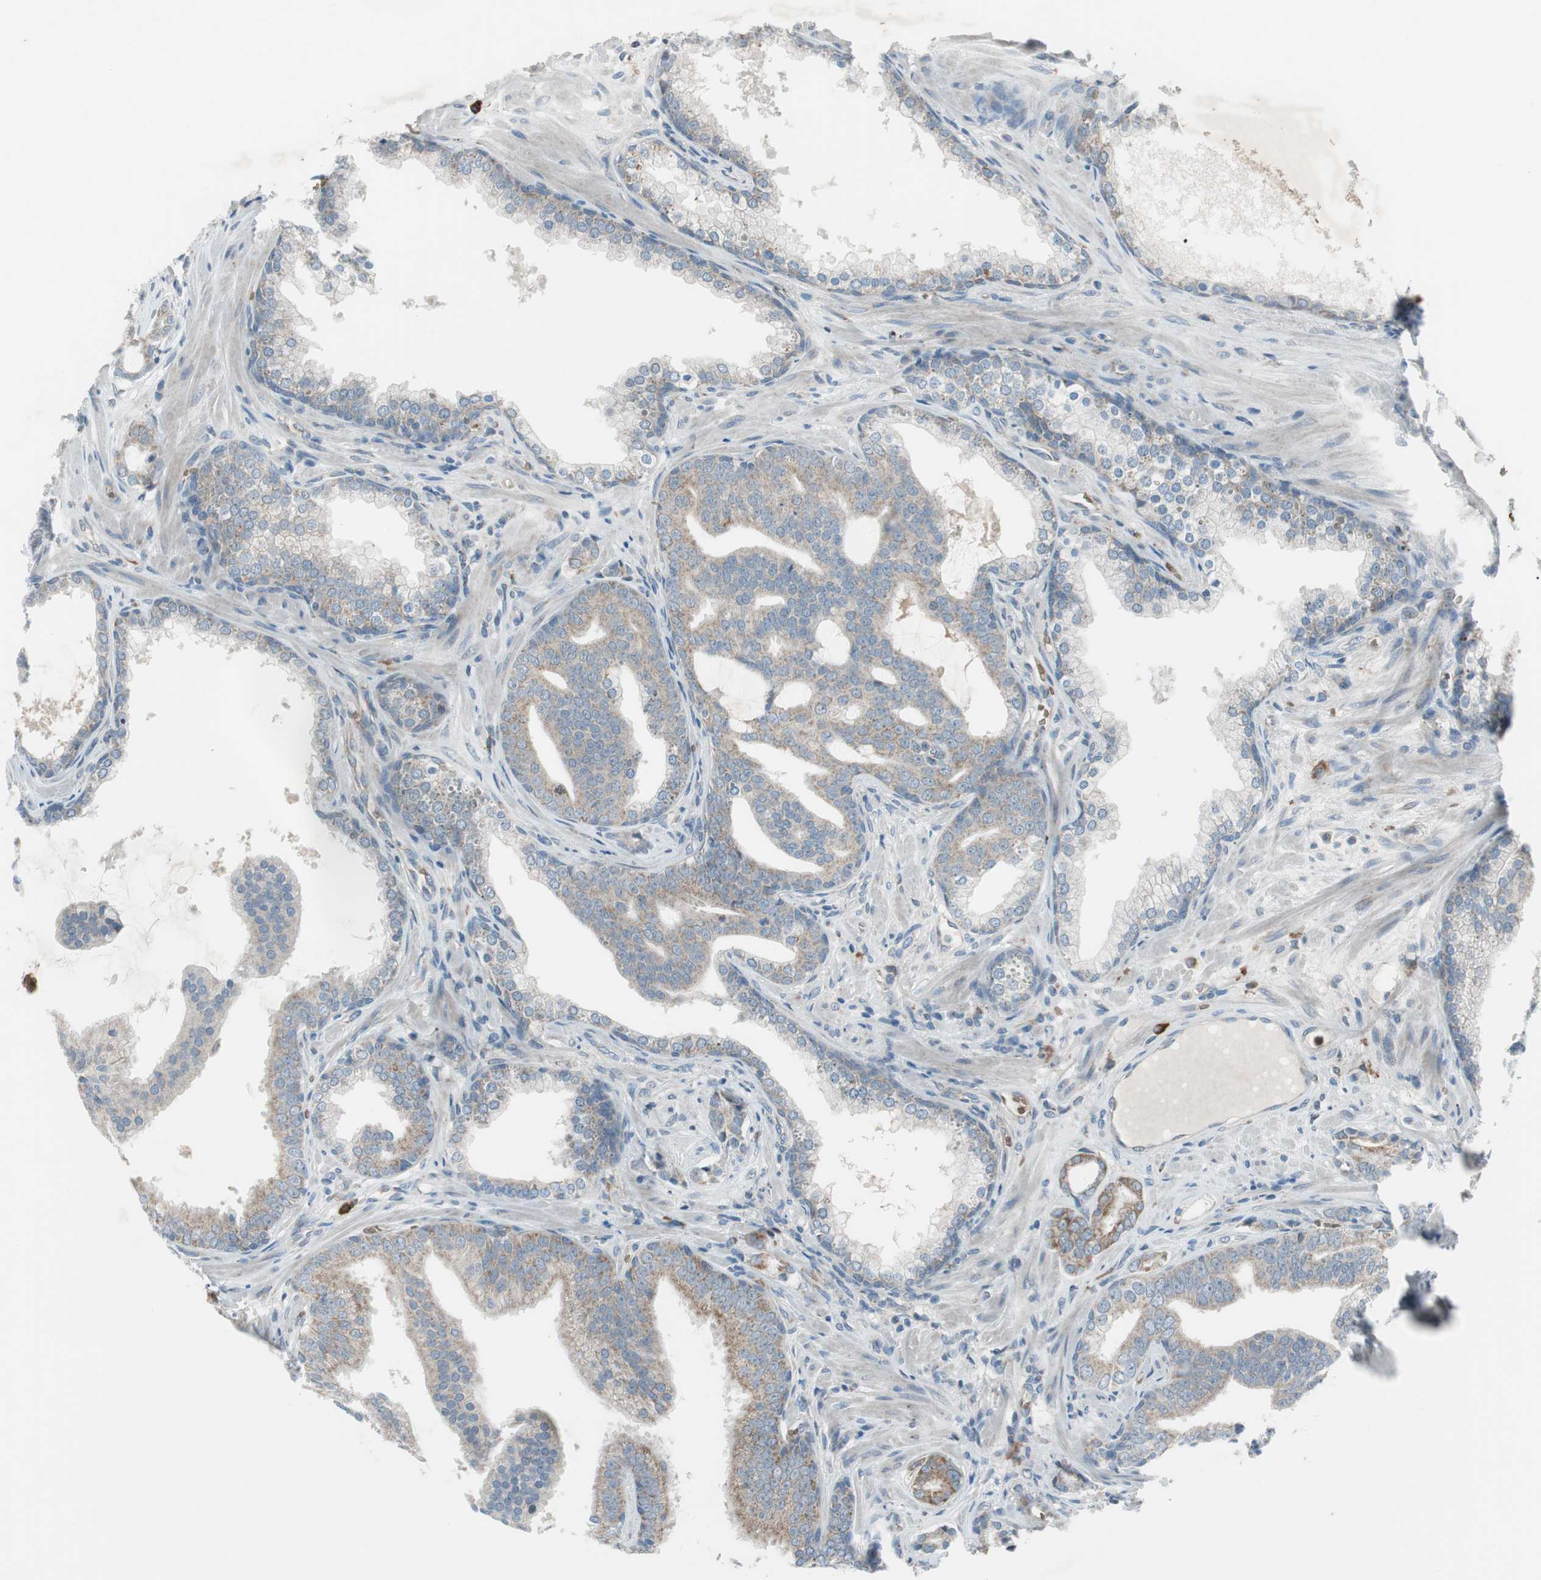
{"staining": {"intensity": "weak", "quantity": "25%-75%", "location": "cytoplasmic/membranous"}, "tissue": "prostate cancer", "cell_type": "Tumor cells", "image_type": "cancer", "snomed": [{"axis": "morphology", "description": "Adenocarcinoma, Low grade"}, {"axis": "topography", "description": "Prostate"}], "caption": "Protein expression analysis of human prostate low-grade adenocarcinoma reveals weak cytoplasmic/membranous positivity in approximately 25%-75% of tumor cells. (DAB IHC with brightfield microscopy, high magnification).", "gene": "GYPC", "patient": {"sex": "male", "age": 58}}